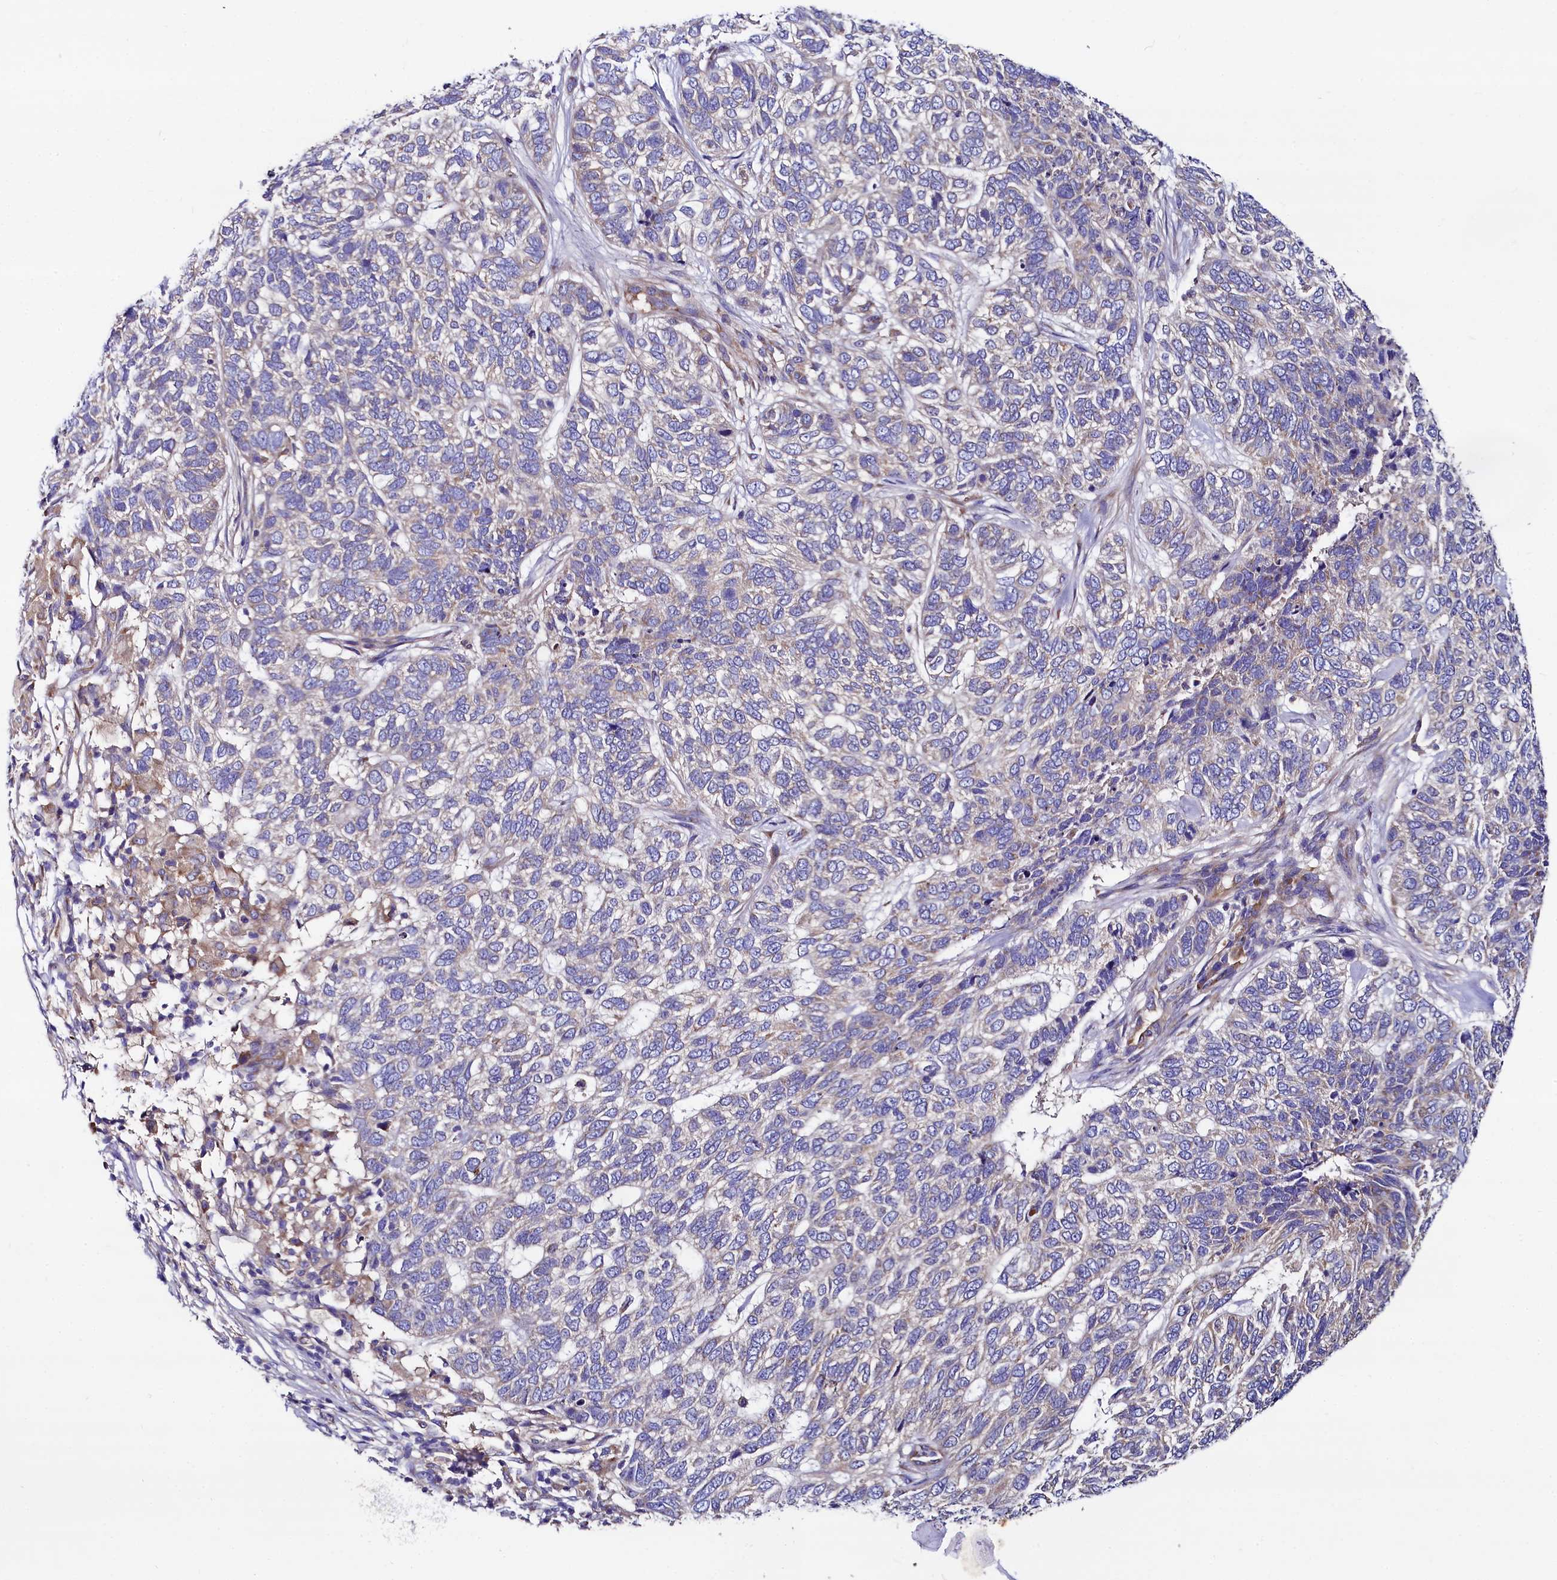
{"staining": {"intensity": "negative", "quantity": "none", "location": "none"}, "tissue": "skin cancer", "cell_type": "Tumor cells", "image_type": "cancer", "snomed": [{"axis": "morphology", "description": "Basal cell carcinoma"}, {"axis": "topography", "description": "Skin"}], "caption": "Skin cancer was stained to show a protein in brown. There is no significant positivity in tumor cells. (IHC, brightfield microscopy, high magnification).", "gene": "QARS1", "patient": {"sex": "female", "age": 65}}